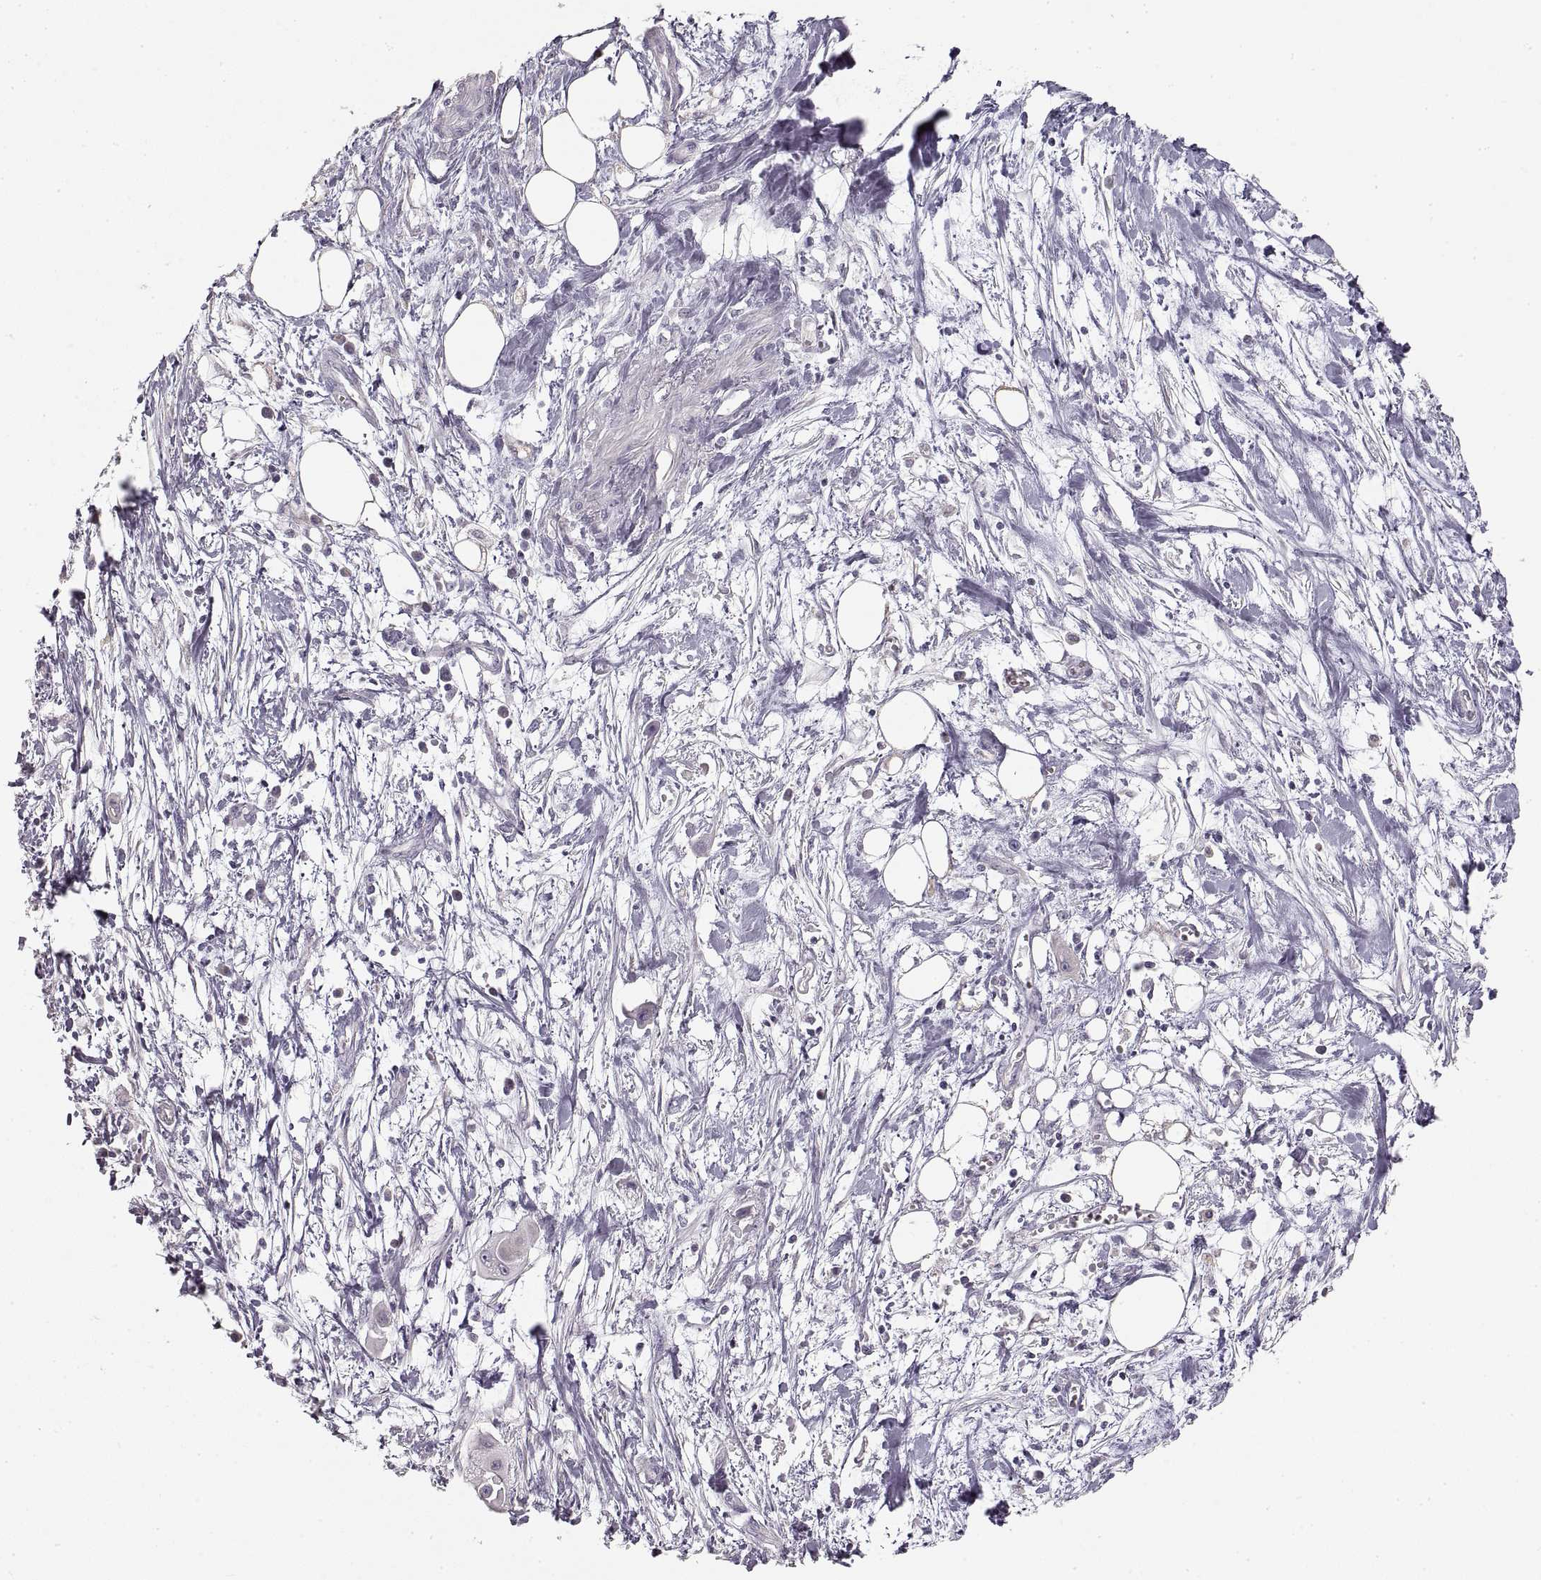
{"staining": {"intensity": "negative", "quantity": "none", "location": "none"}, "tissue": "pancreatic cancer", "cell_type": "Tumor cells", "image_type": "cancer", "snomed": [{"axis": "morphology", "description": "Adenocarcinoma, NOS"}, {"axis": "topography", "description": "Pancreas"}], "caption": "Tumor cells are negative for protein expression in human pancreatic cancer (adenocarcinoma).", "gene": "ZP3", "patient": {"sex": "male", "age": 50}}